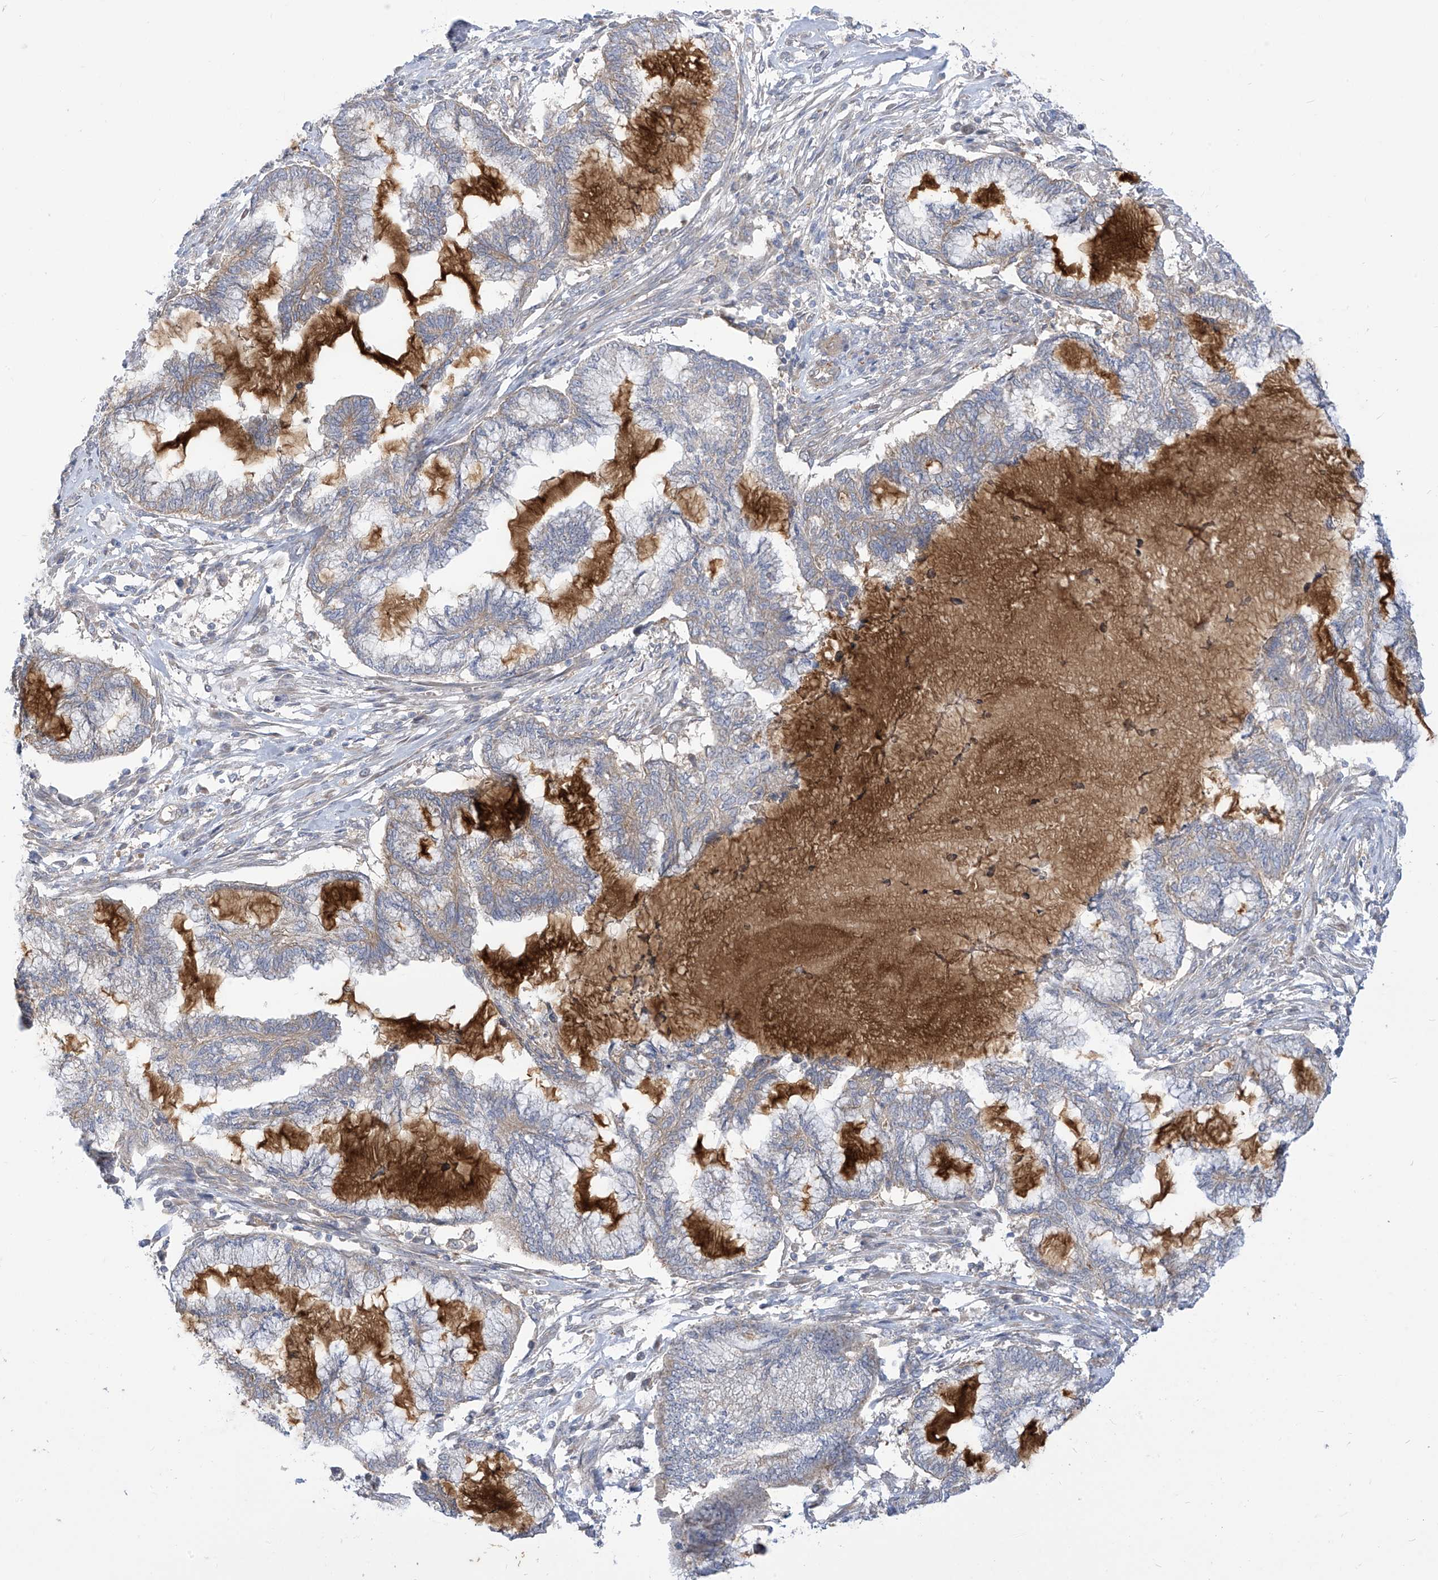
{"staining": {"intensity": "weak", "quantity": "<25%", "location": "cytoplasmic/membranous"}, "tissue": "endometrial cancer", "cell_type": "Tumor cells", "image_type": "cancer", "snomed": [{"axis": "morphology", "description": "Adenocarcinoma, NOS"}, {"axis": "topography", "description": "Endometrium"}], "caption": "IHC of adenocarcinoma (endometrial) shows no expression in tumor cells.", "gene": "ADAT2", "patient": {"sex": "female", "age": 86}}